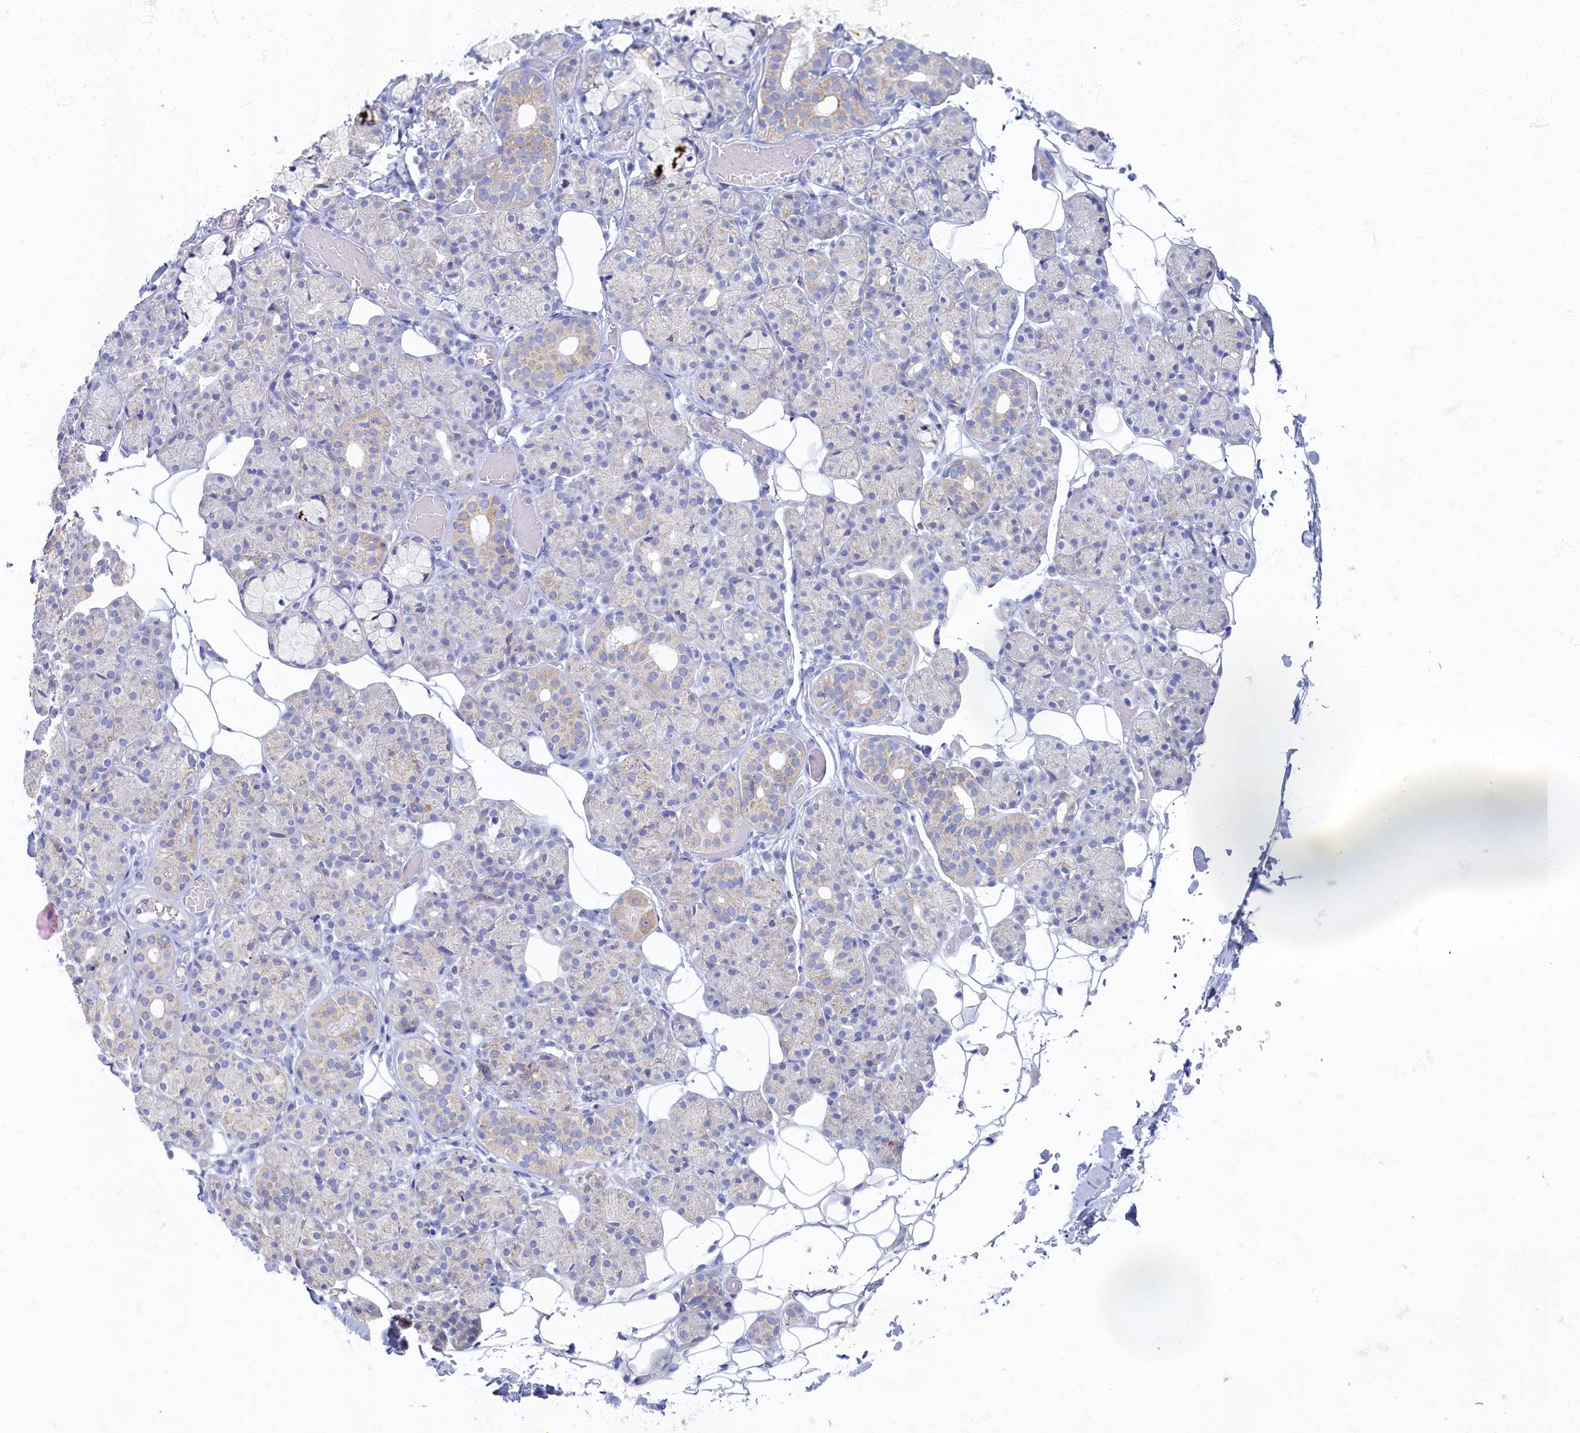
{"staining": {"intensity": "weak", "quantity": "<25%", "location": "cytoplasmic/membranous"}, "tissue": "salivary gland", "cell_type": "Glandular cells", "image_type": "normal", "snomed": [{"axis": "morphology", "description": "Normal tissue, NOS"}, {"axis": "topography", "description": "Salivary gland"}], "caption": "A high-resolution histopathology image shows immunohistochemistry staining of unremarkable salivary gland, which reveals no significant positivity in glandular cells.", "gene": "OCIAD2", "patient": {"sex": "male", "age": 63}}